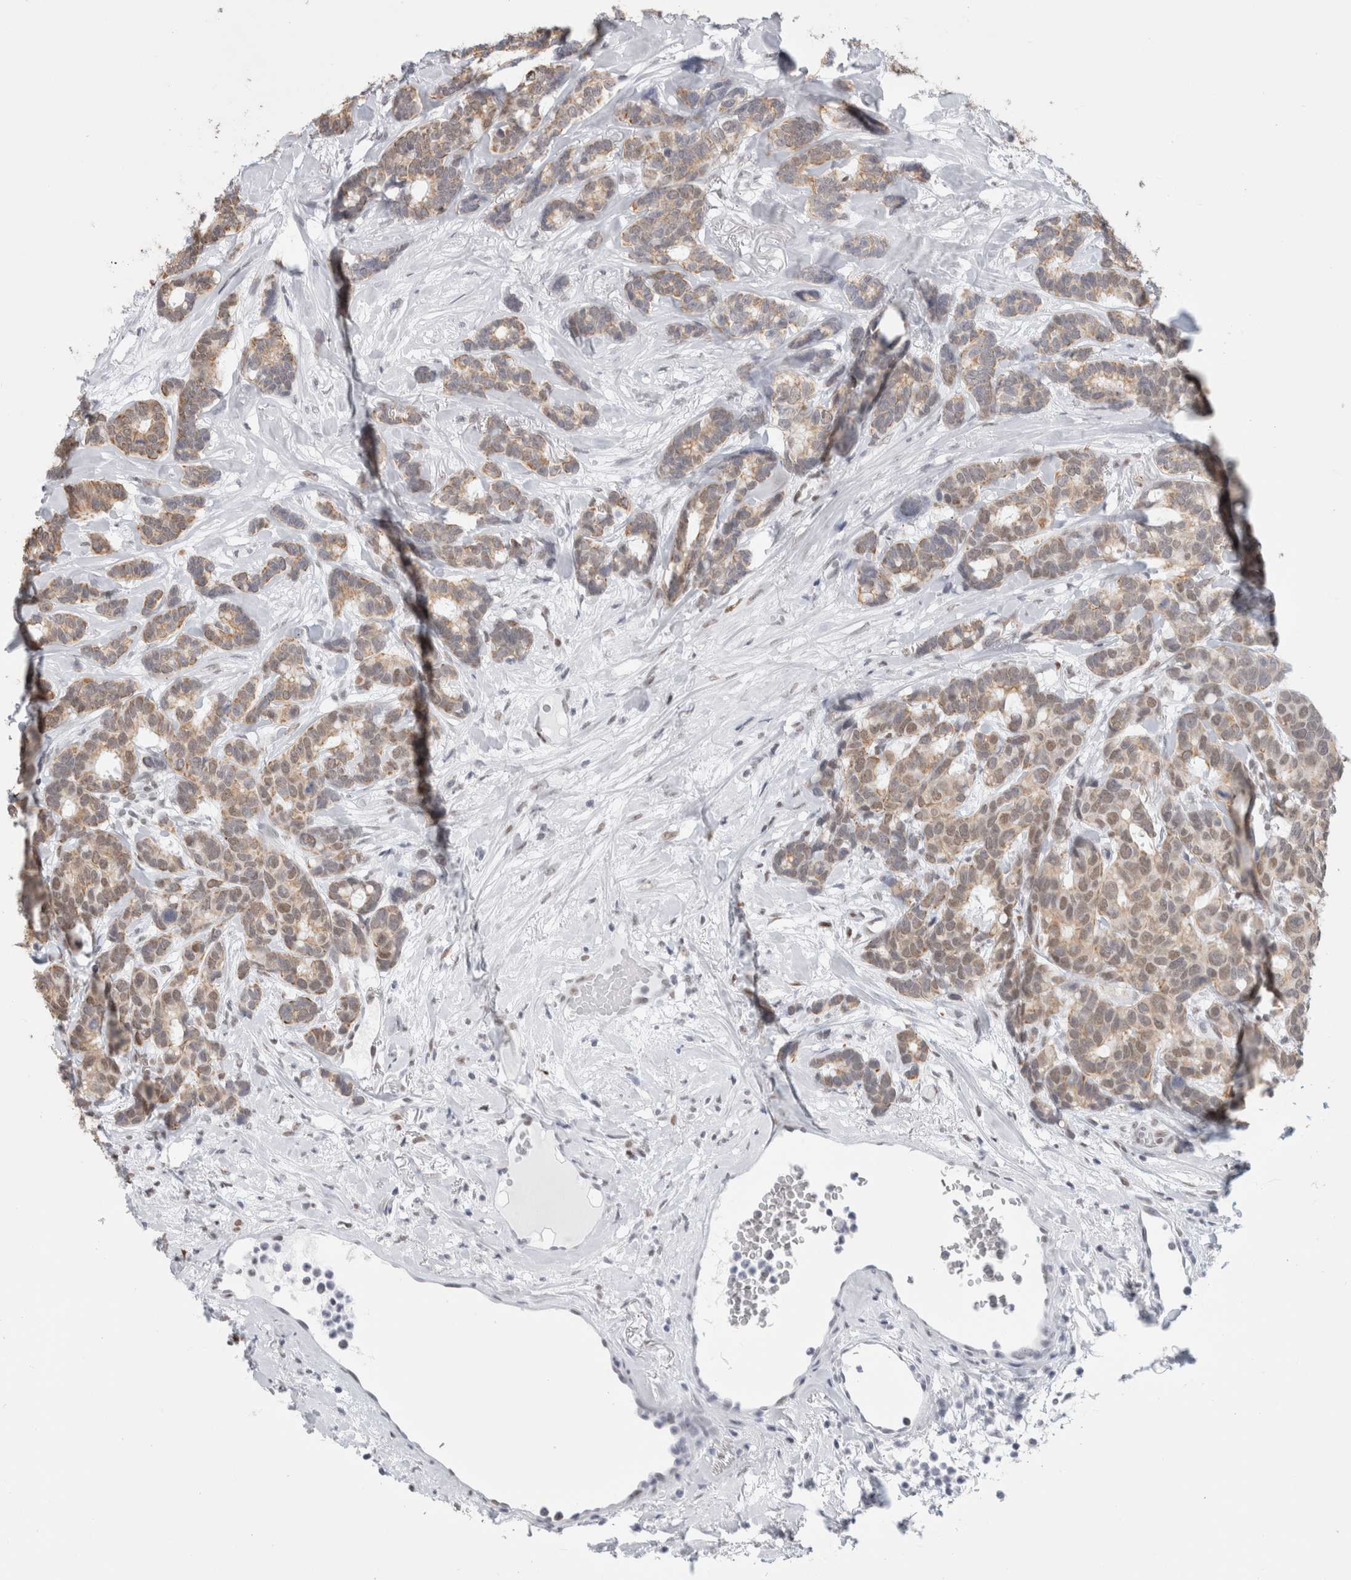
{"staining": {"intensity": "weak", "quantity": ">75%", "location": "cytoplasmic/membranous"}, "tissue": "breast cancer", "cell_type": "Tumor cells", "image_type": "cancer", "snomed": [{"axis": "morphology", "description": "Duct carcinoma"}, {"axis": "topography", "description": "Breast"}], "caption": "Human breast cancer (intraductal carcinoma) stained with a protein marker exhibits weak staining in tumor cells.", "gene": "SMARCC1", "patient": {"sex": "female", "age": 87}}